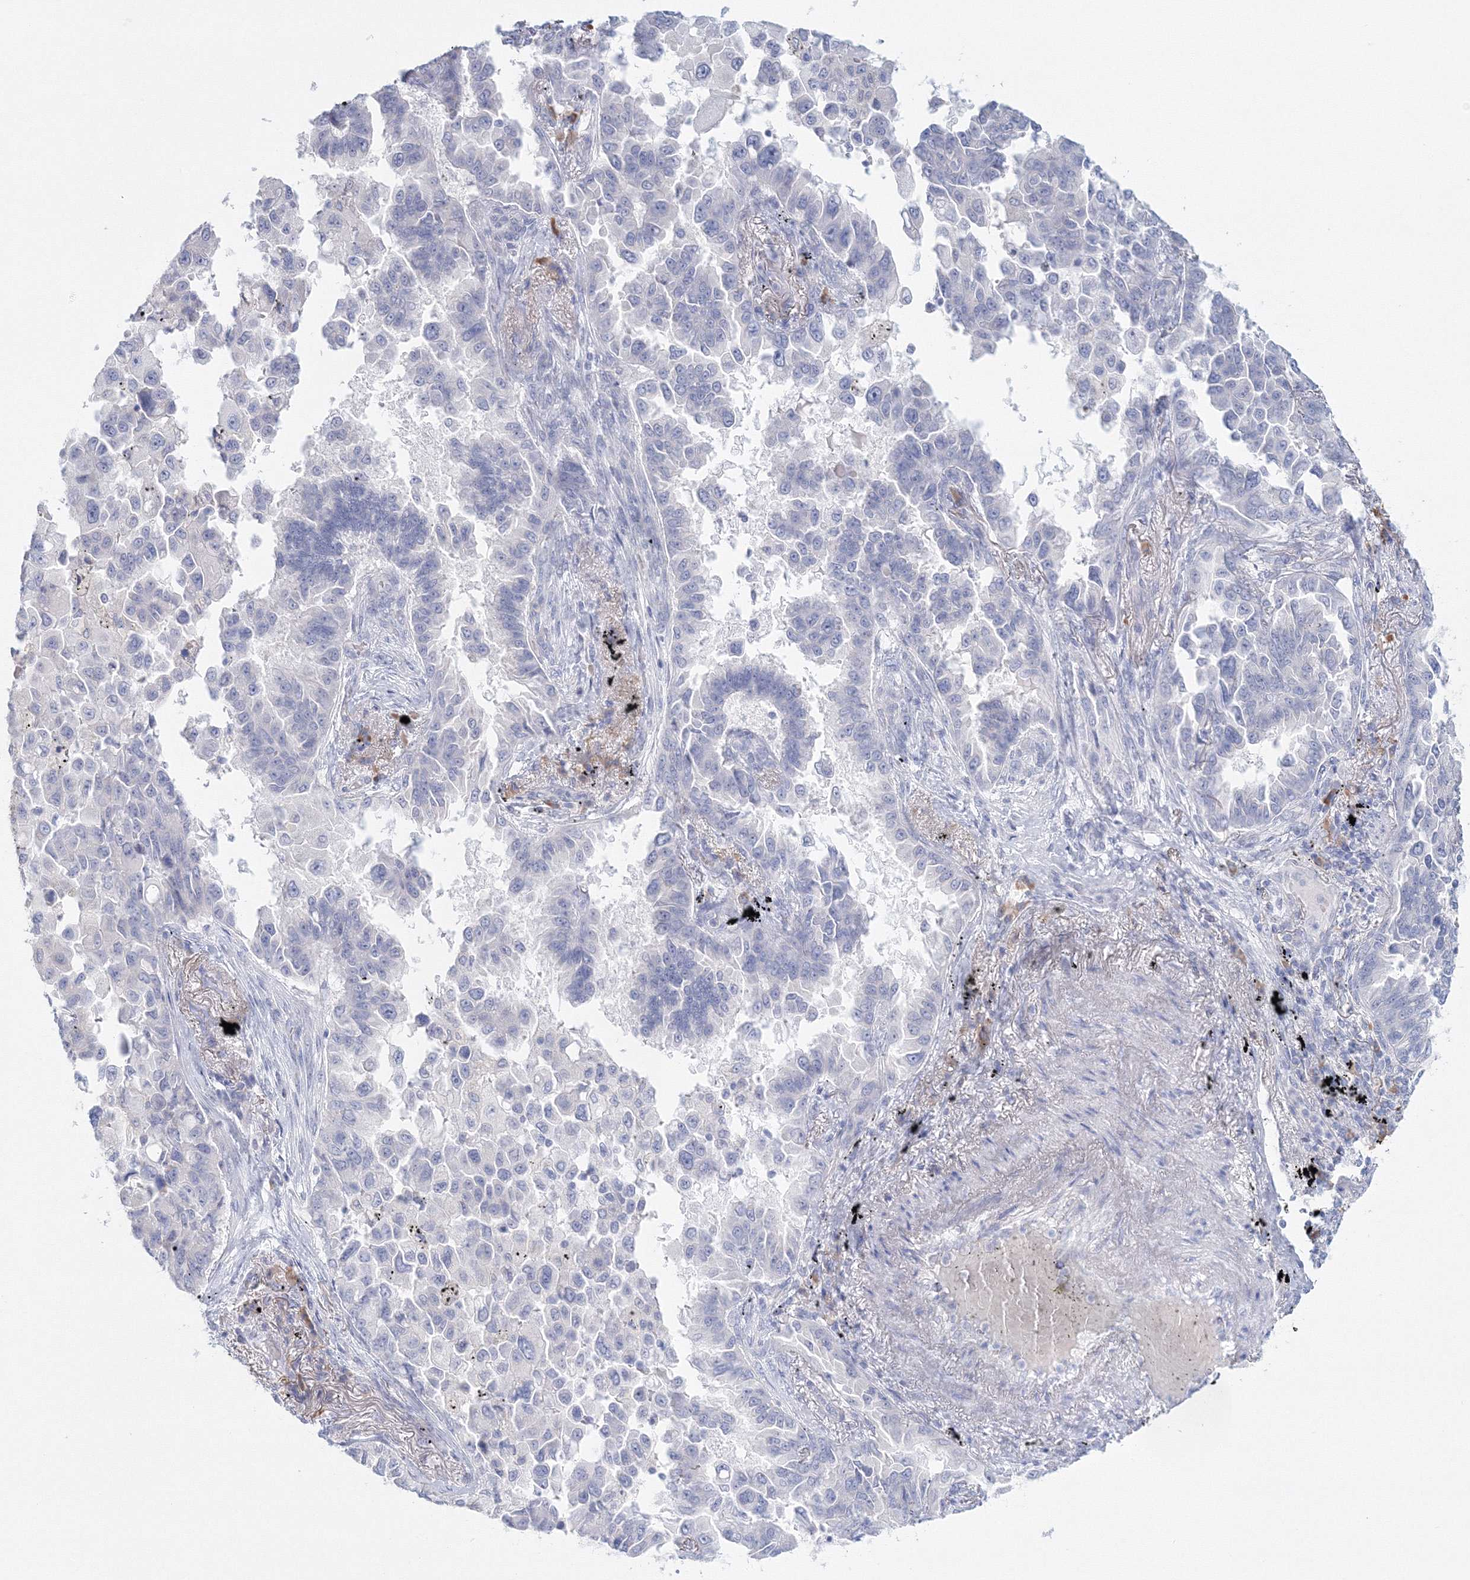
{"staining": {"intensity": "negative", "quantity": "none", "location": "none"}, "tissue": "lung cancer", "cell_type": "Tumor cells", "image_type": "cancer", "snomed": [{"axis": "morphology", "description": "Adenocarcinoma, NOS"}, {"axis": "topography", "description": "Lung"}], "caption": "IHC histopathology image of neoplastic tissue: human lung cancer (adenocarcinoma) stained with DAB displays no significant protein expression in tumor cells. Nuclei are stained in blue.", "gene": "VSIG1", "patient": {"sex": "female", "age": 67}}